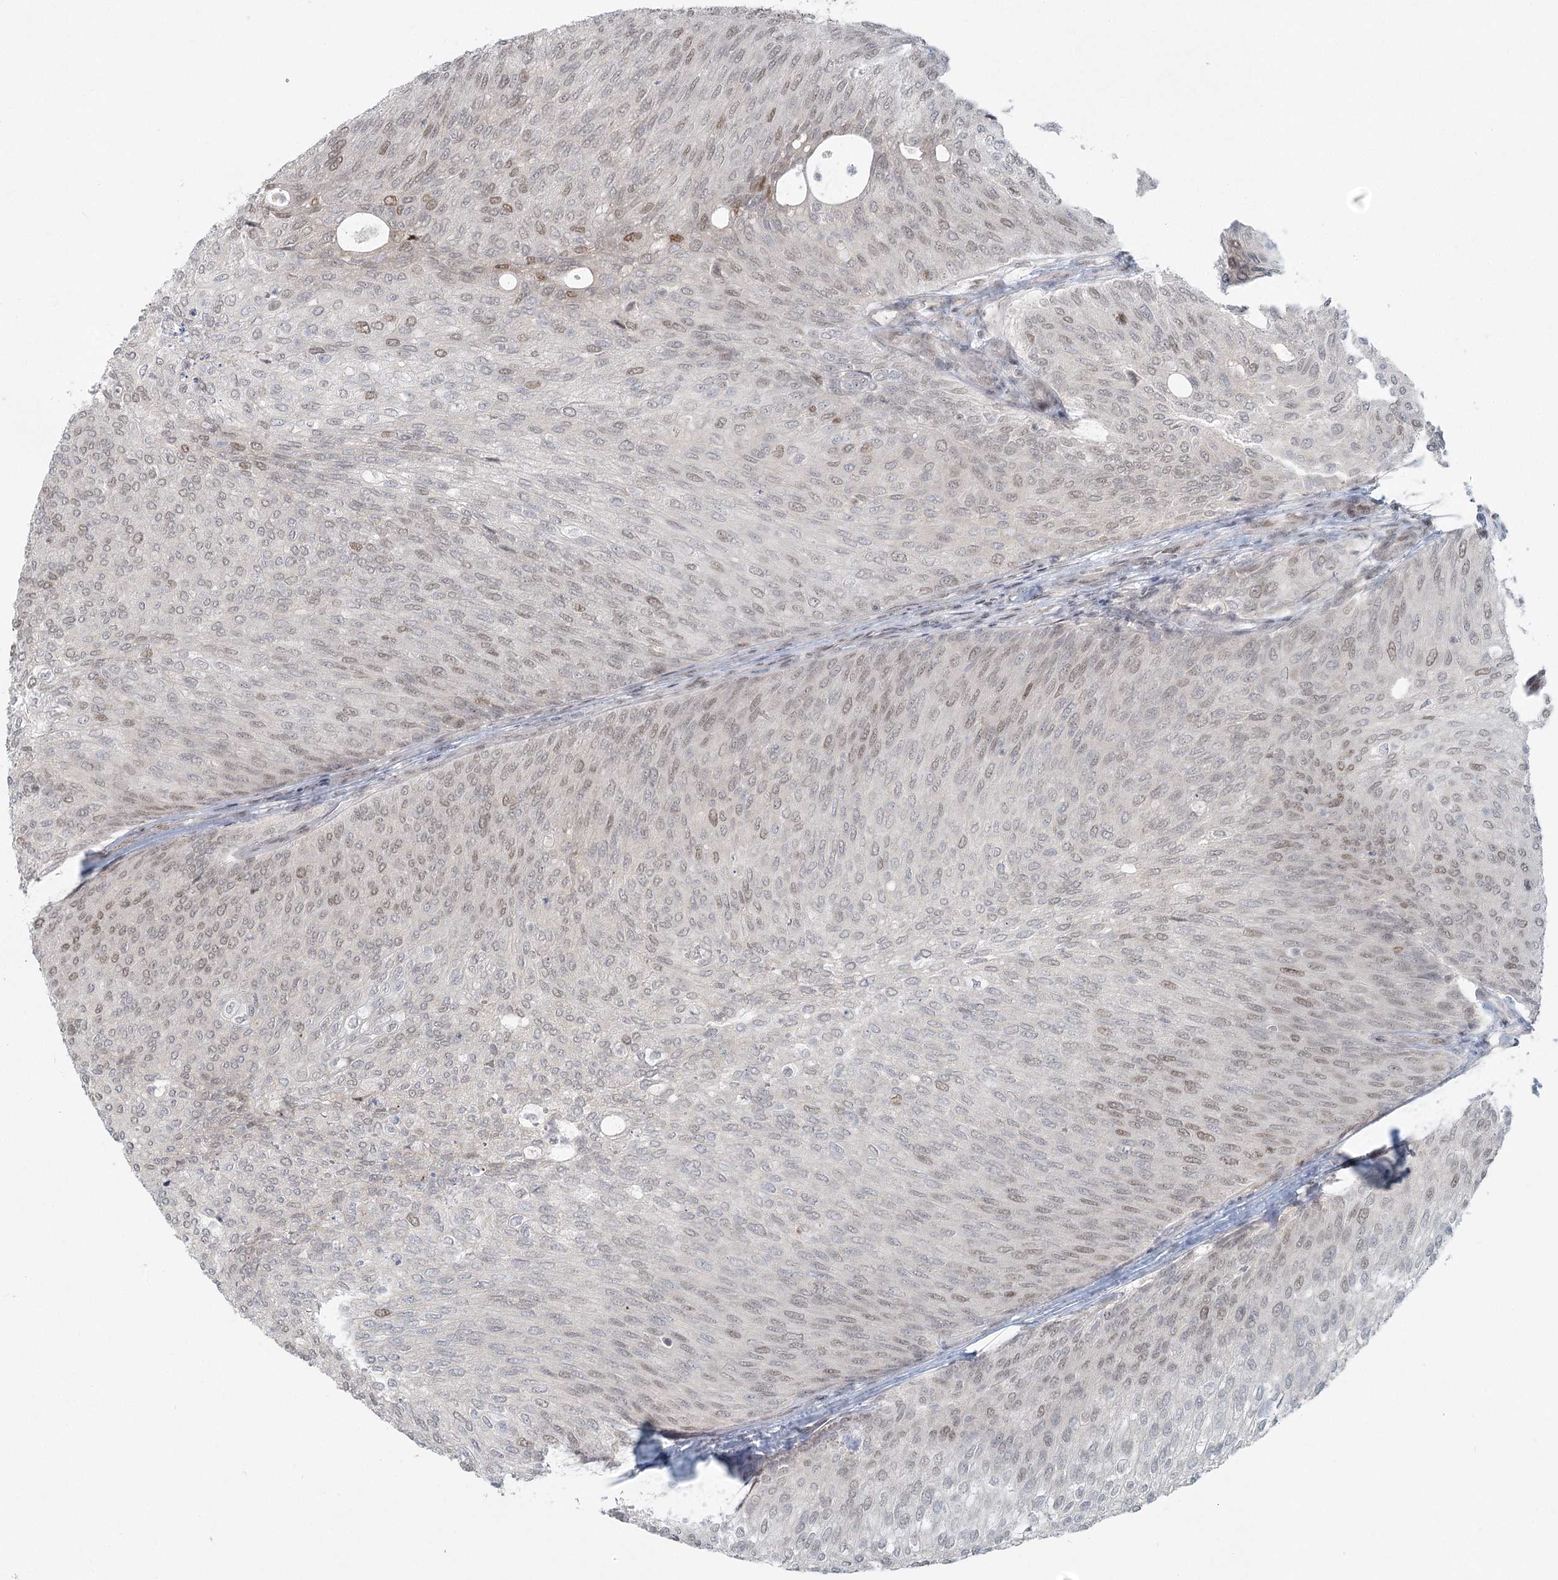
{"staining": {"intensity": "weak", "quantity": "25%-75%", "location": "nuclear"}, "tissue": "urothelial cancer", "cell_type": "Tumor cells", "image_type": "cancer", "snomed": [{"axis": "morphology", "description": "Urothelial carcinoma, Low grade"}, {"axis": "topography", "description": "Urinary bladder"}], "caption": "Protein staining exhibits weak nuclear staining in approximately 25%-75% of tumor cells in urothelial carcinoma (low-grade).", "gene": "R3HCC1L", "patient": {"sex": "female", "age": 79}}